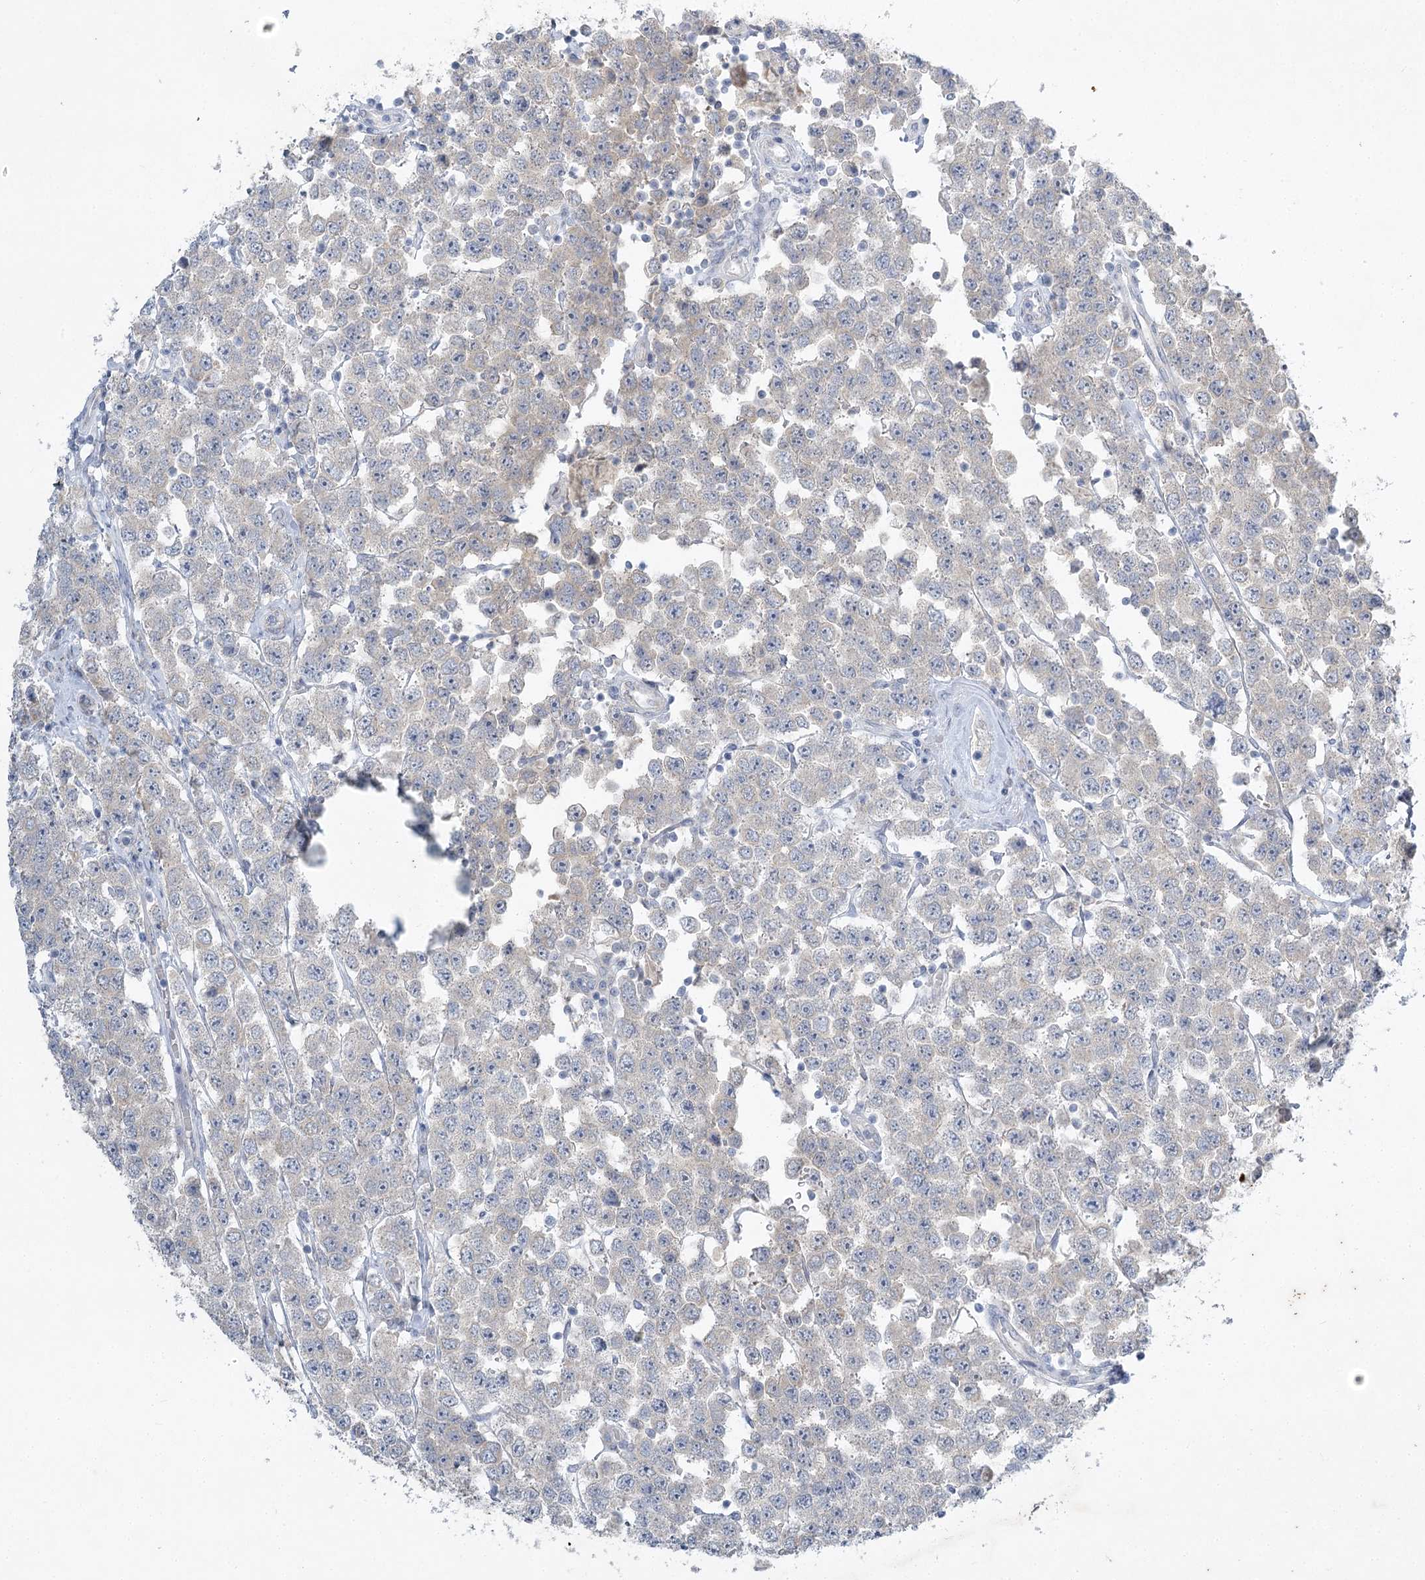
{"staining": {"intensity": "negative", "quantity": "none", "location": "none"}, "tissue": "testis cancer", "cell_type": "Tumor cells", "image_type": "cancer", "snomed": [{"axis": "morphology", "description": "Seminoma, NOS"}, {"axis": "topography", "description": "Testis"}], "caption": "Immunohistochemistry histopathology image of human testis cancer stained for a protein (brown), which exhibits no expression in tumor cells.", "gene": "ABITRAM", "patient": {"sex": "male", "age": 28}}